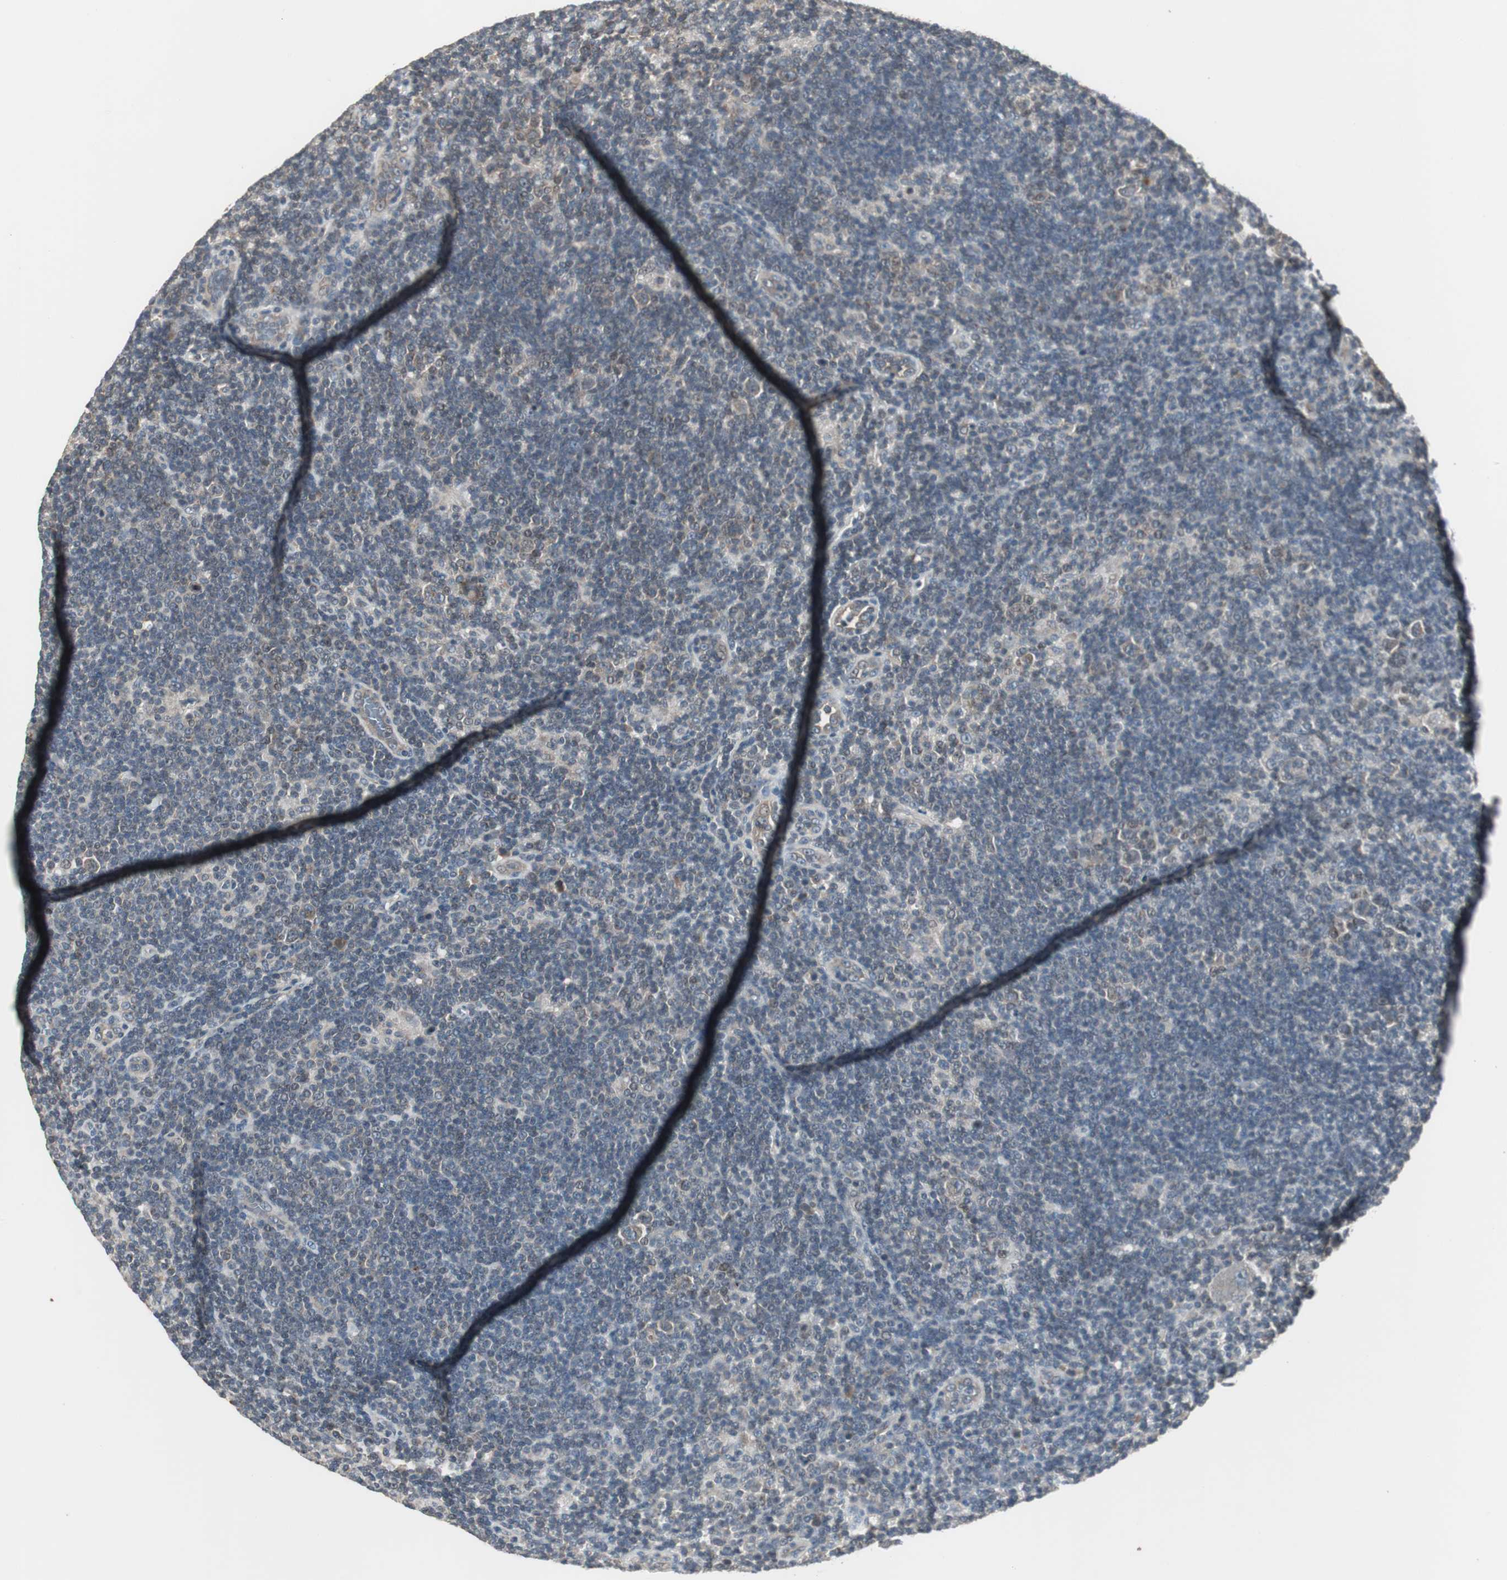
{"staining": {"intensity": "negative", "quantity": "none", "location": "none"}, "tissue": "lymphoma", "cell_type": "Tumor cells", "image_type": "cancer", "snomed": [{"axis": "morphology", "description": "Hodgkin's disease, NOS"}, {"axis": "topography", "description": "Lymph node"}], "caption": "The immunohistochemistry (IHC) image has no significant positivity in tumor cells of Hodgkin's disease tissue. The staining is performed using DAB brown chromogen with nuclei counter-stained in using hematoxylin.", "gene": "ZMPSTE24", "patient": {"sex": "female", "age": 57}}